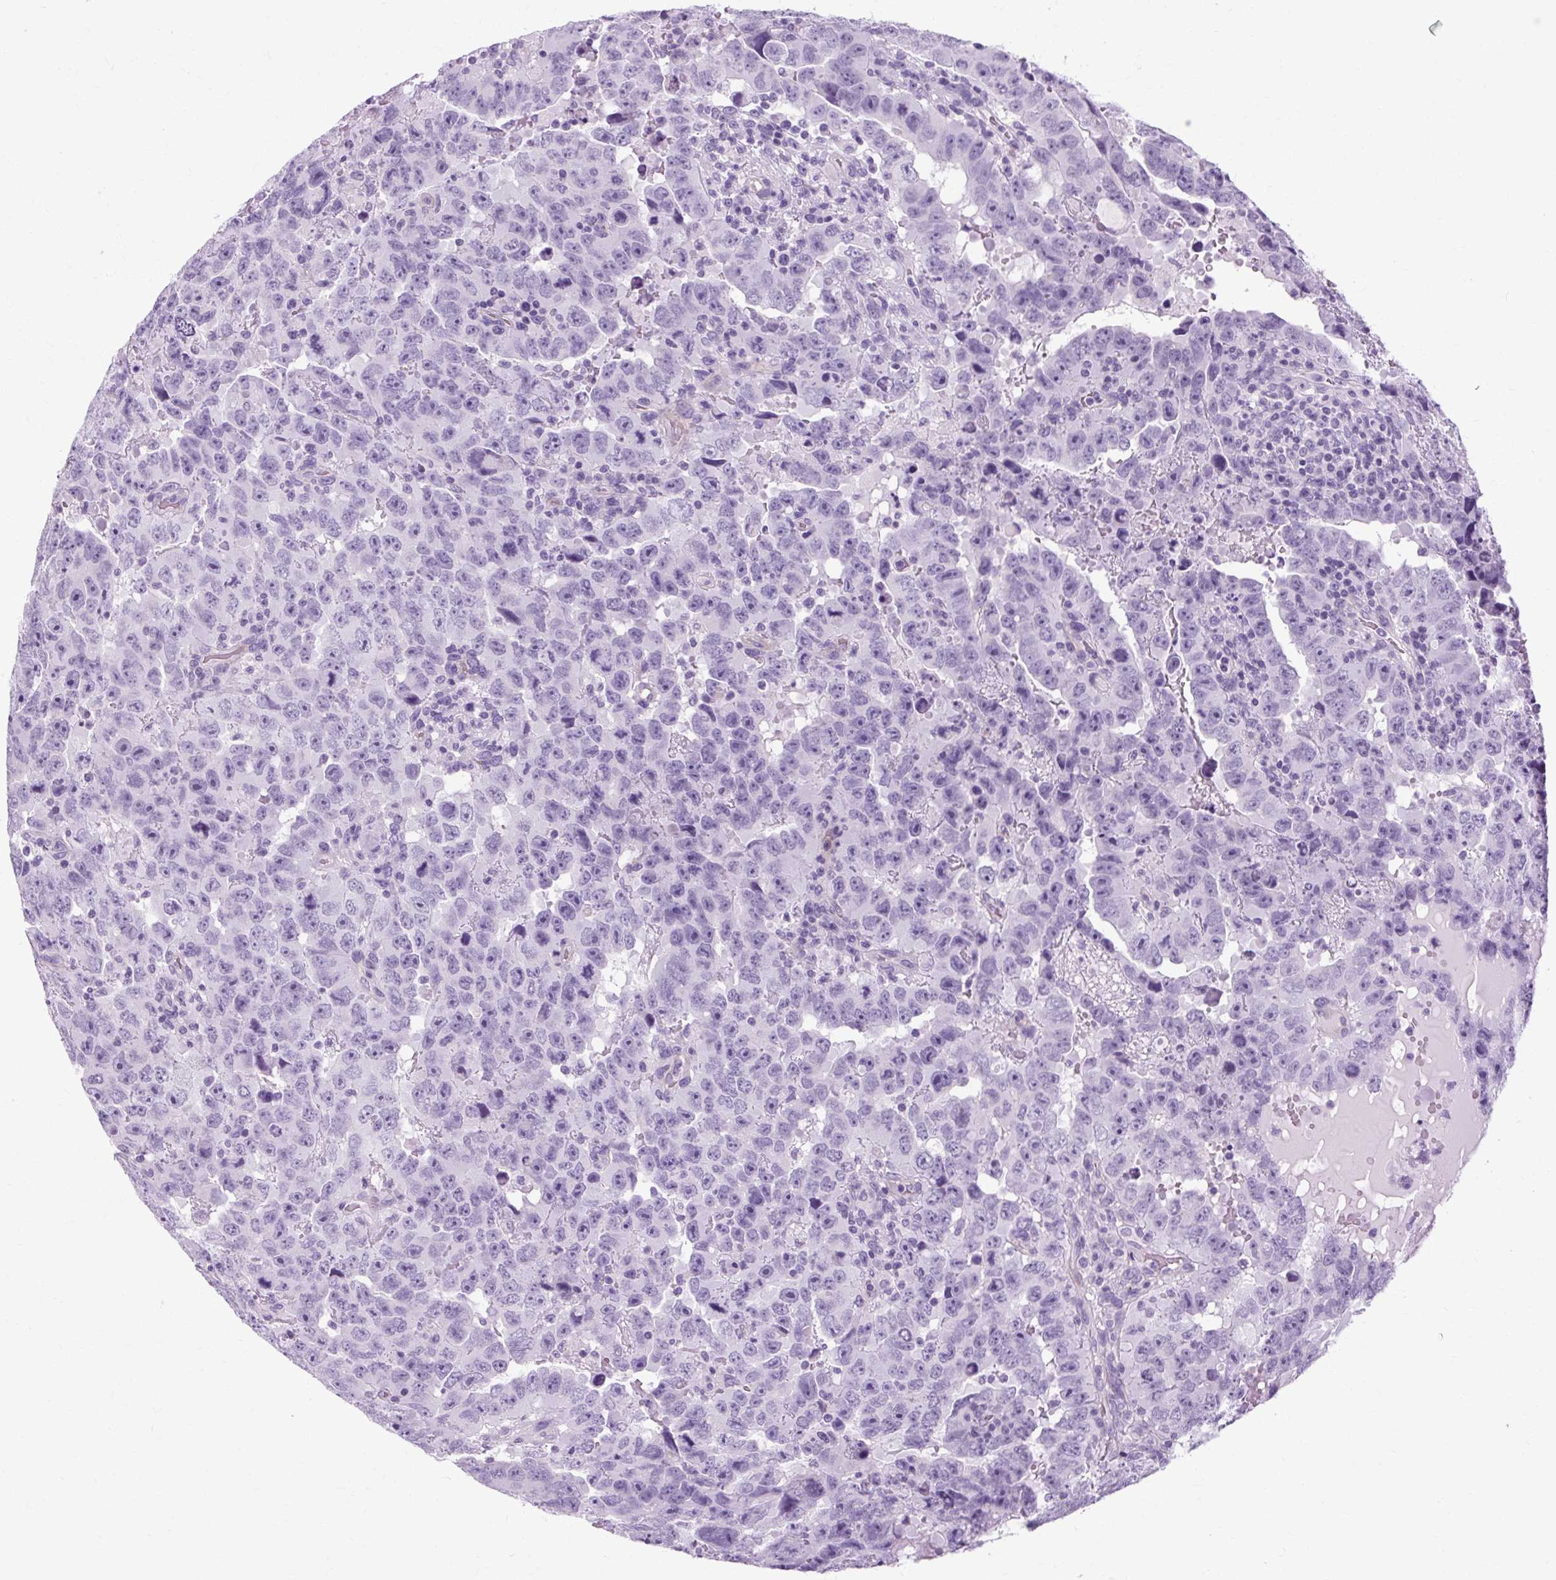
{"staining": {"intensity": "negative", "quantity": "none", "location": "none"}, "tissue": "testis cancer", "cell_type": "Tumor cells", "image_type": "cancer", "snomed": [{"axis": "morphology", "description": "Carcinoma, Embryonal, NOS"}, {"axis": "topography", "description": "Testis"}], "caption": "Protein analysis of testis cancer exhibits no significant staining in tumor cells.", "gene": "OOEP", "patient": {"sex": "male", "age": 24}}